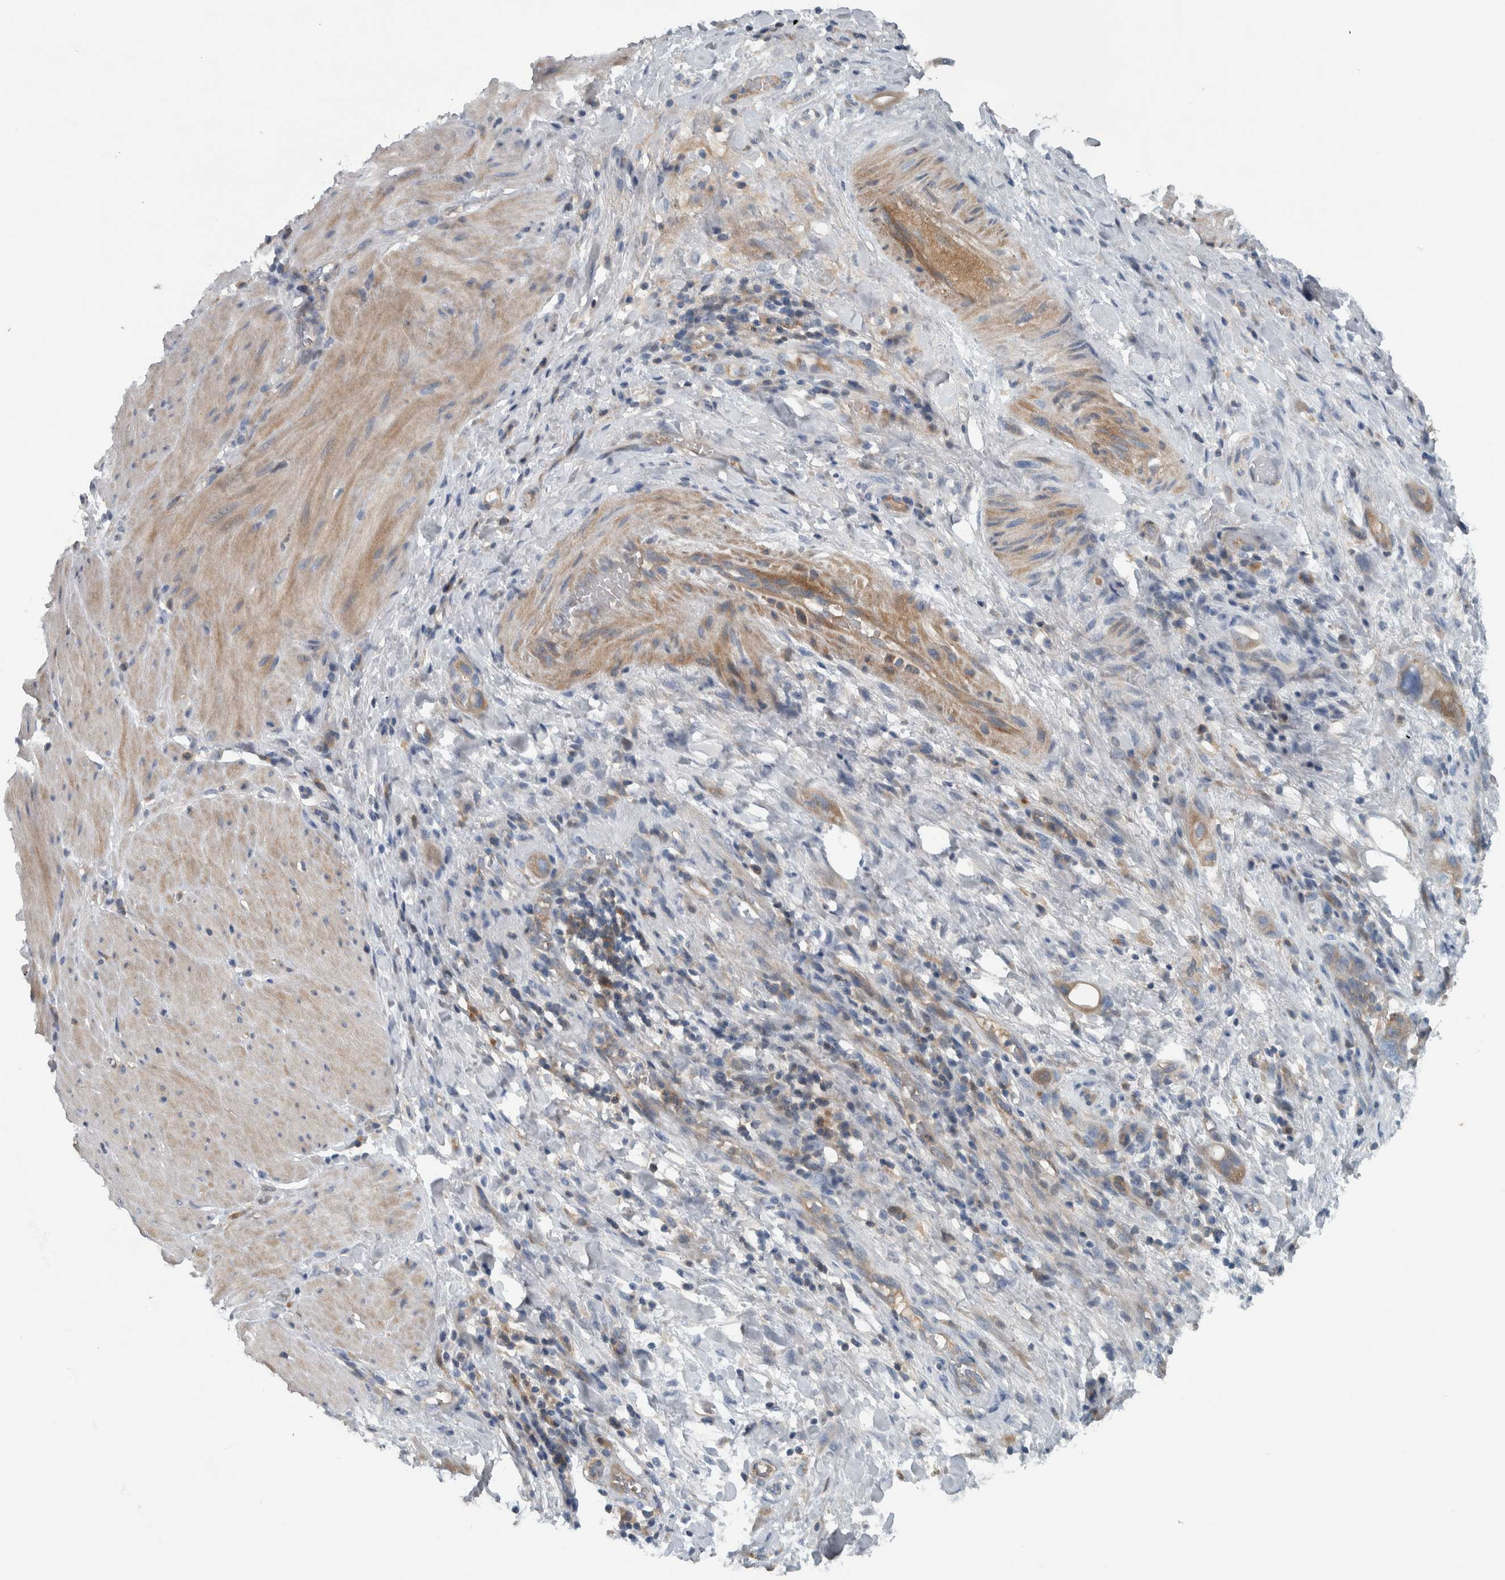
{"staining": {"intensity": "weak", "quantity": ">75%", "location": "cytoplasmic/membranous"}, "tissue": "stomach cancer", "cell_type": "Tumor cells", "image_type": "cancer", "snomed": [{"axis": "morphology", "description": "Adenocarcinoma, NOS"}, {"axis": "topography", "description": "Stomach"}, {"axis": "topography", "description": "Stomach, lower"}], "caption": "IHC of adenocarcinoma (stomach) exhibits low levels of weak cytoplasmic/membranous expression in about >75% of tumor cells.", "gene": "SERPINC1", "patient": {"sex": "female", "age": 48}}